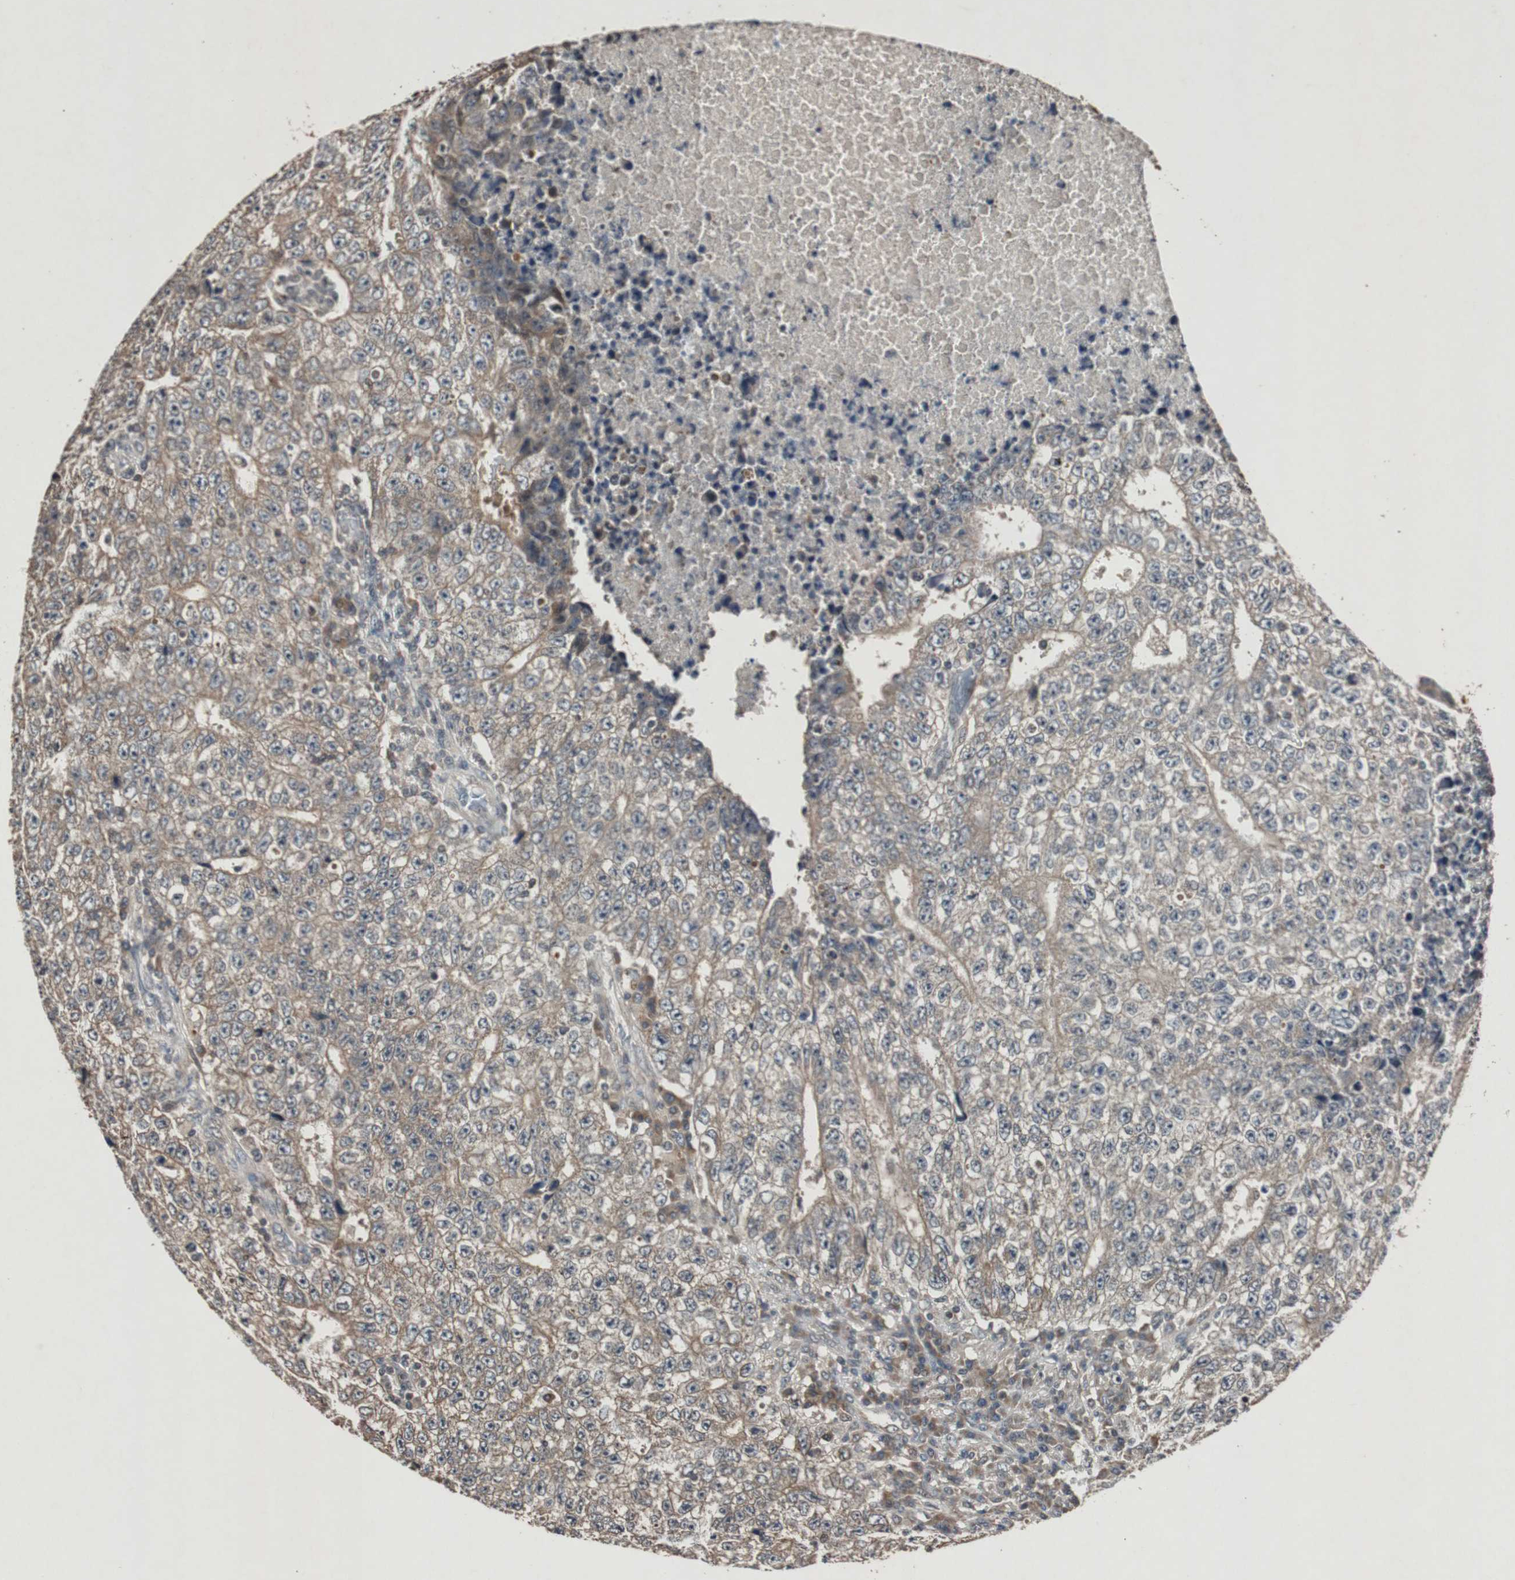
{"staining": {"intensity": "weak", "quantity": ">75%", "location": "cytoplasmic/membranous"}, "tissue": "testis cancer", "cell_type": "Tumor cells", "image_type": "cancer", "snomed": [{"axis": "morphology", "description": "Necrosis, NOS"}, {"axis": "morphology", "description": "Carcinoma, Embryonal, NOS"}, {"axis": "topography", "description": "Testis"}], "caption": "DAB immunohistochemical staining of human testis cancer displays weak cytoplasmic/membranous protein positivity in about >75% of tumor cells. Nuclei are stained in blue.", "gene": "SLIT2", "patient": {"sex": "male", "age": 19}}